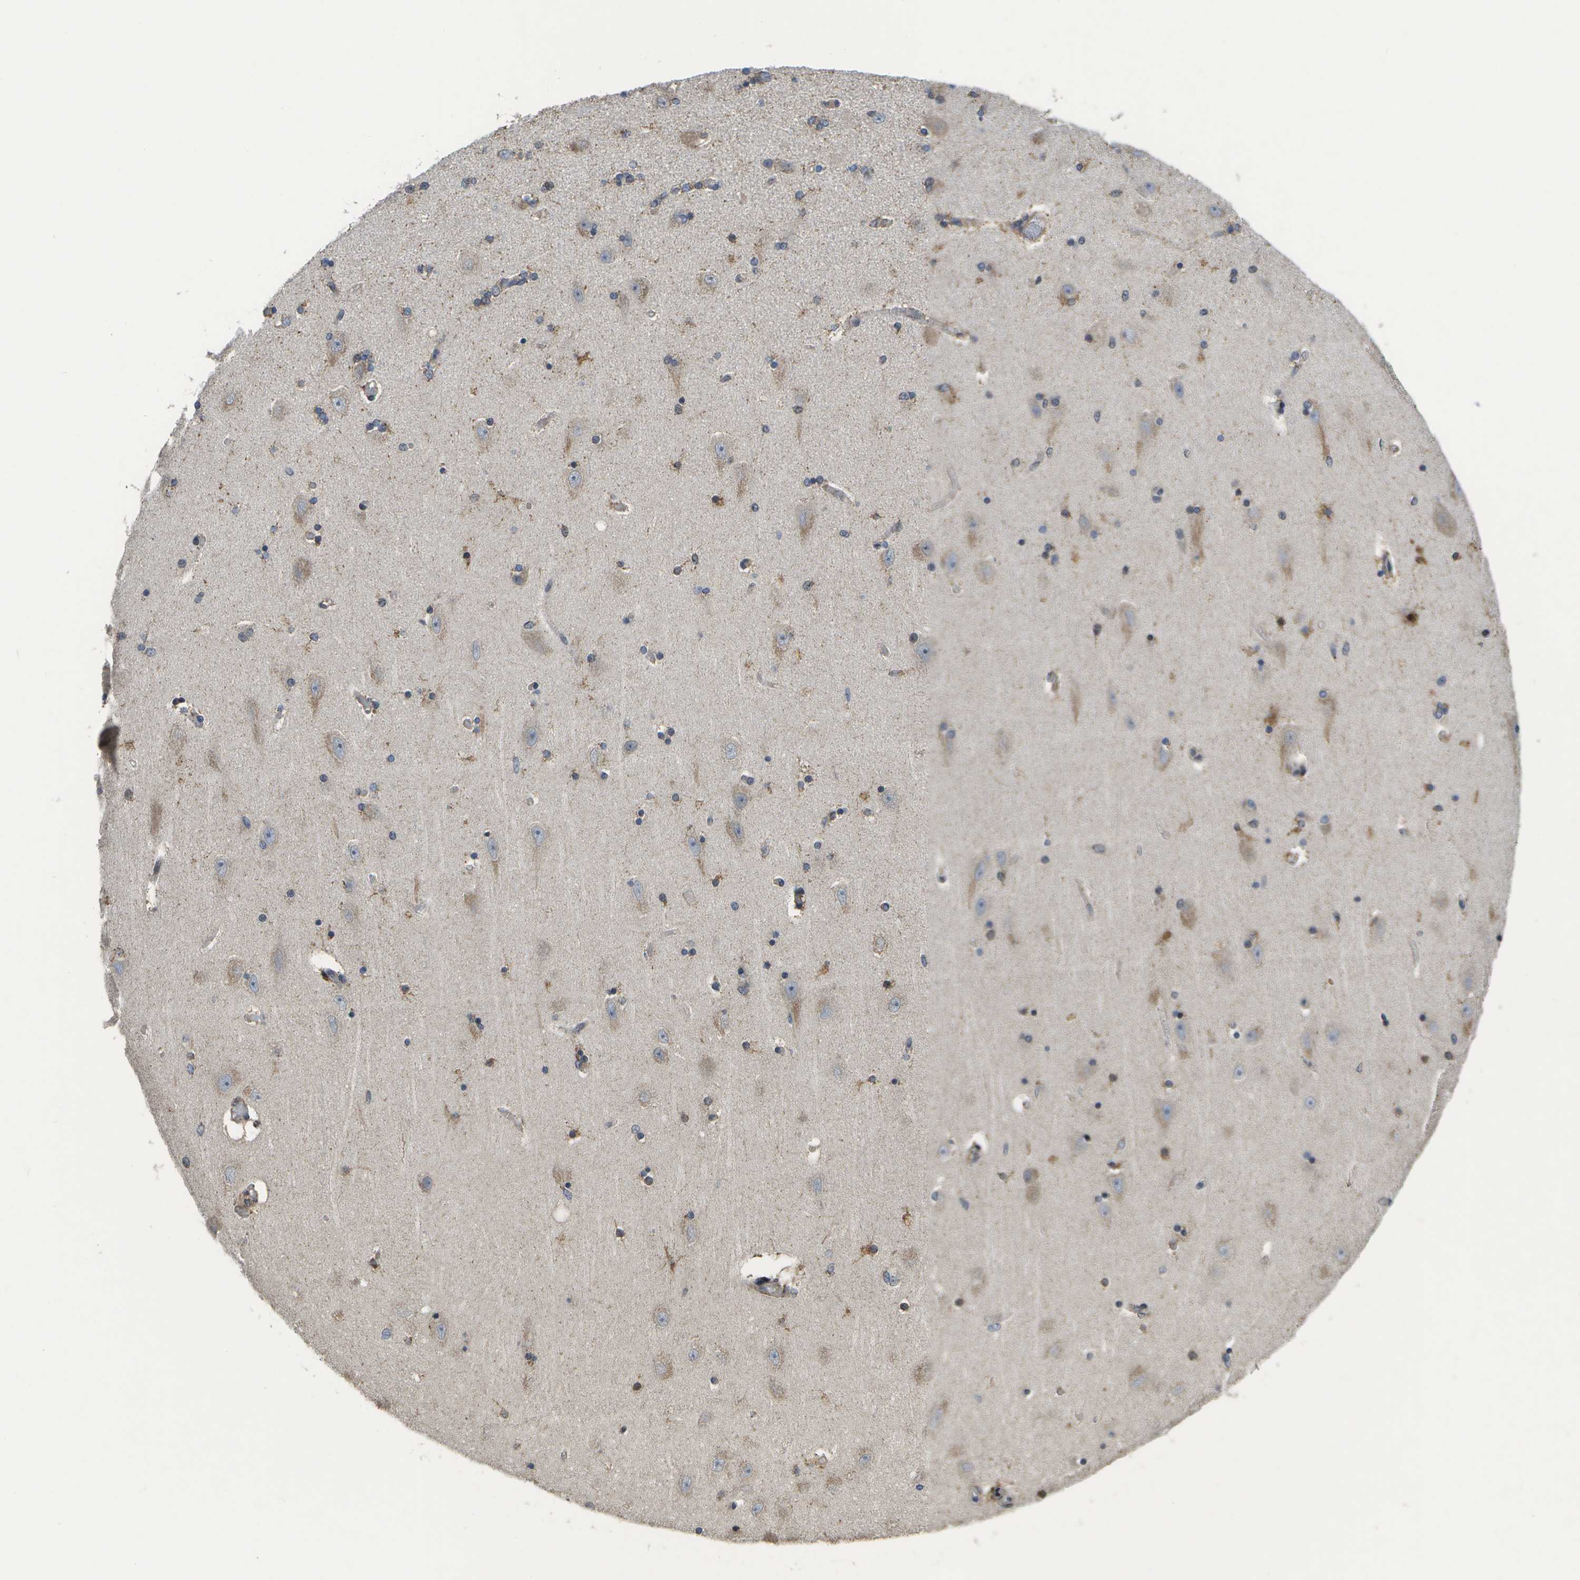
{"staining": {"intensity": "moderate", "quantity": "25%-75%", "location": "cytoplasmic/membranous"}, "tissue": "hippocampus", "cell_type": "Glial cells", "image_type": "normal", "snomed": [{"axis": "morphology", "description": "Normal tissue, NOS"}, {"axis": "topography", "description": "Hippocampus"}], "caption": "IHC of unremarkable hippocampus exhibits medium levels of moderate cytoplasmic/membranous staining in approximately 25%-75% of glial cells.", "gene": "HADHA", "patient": {"sex": "female", "age": 54}}